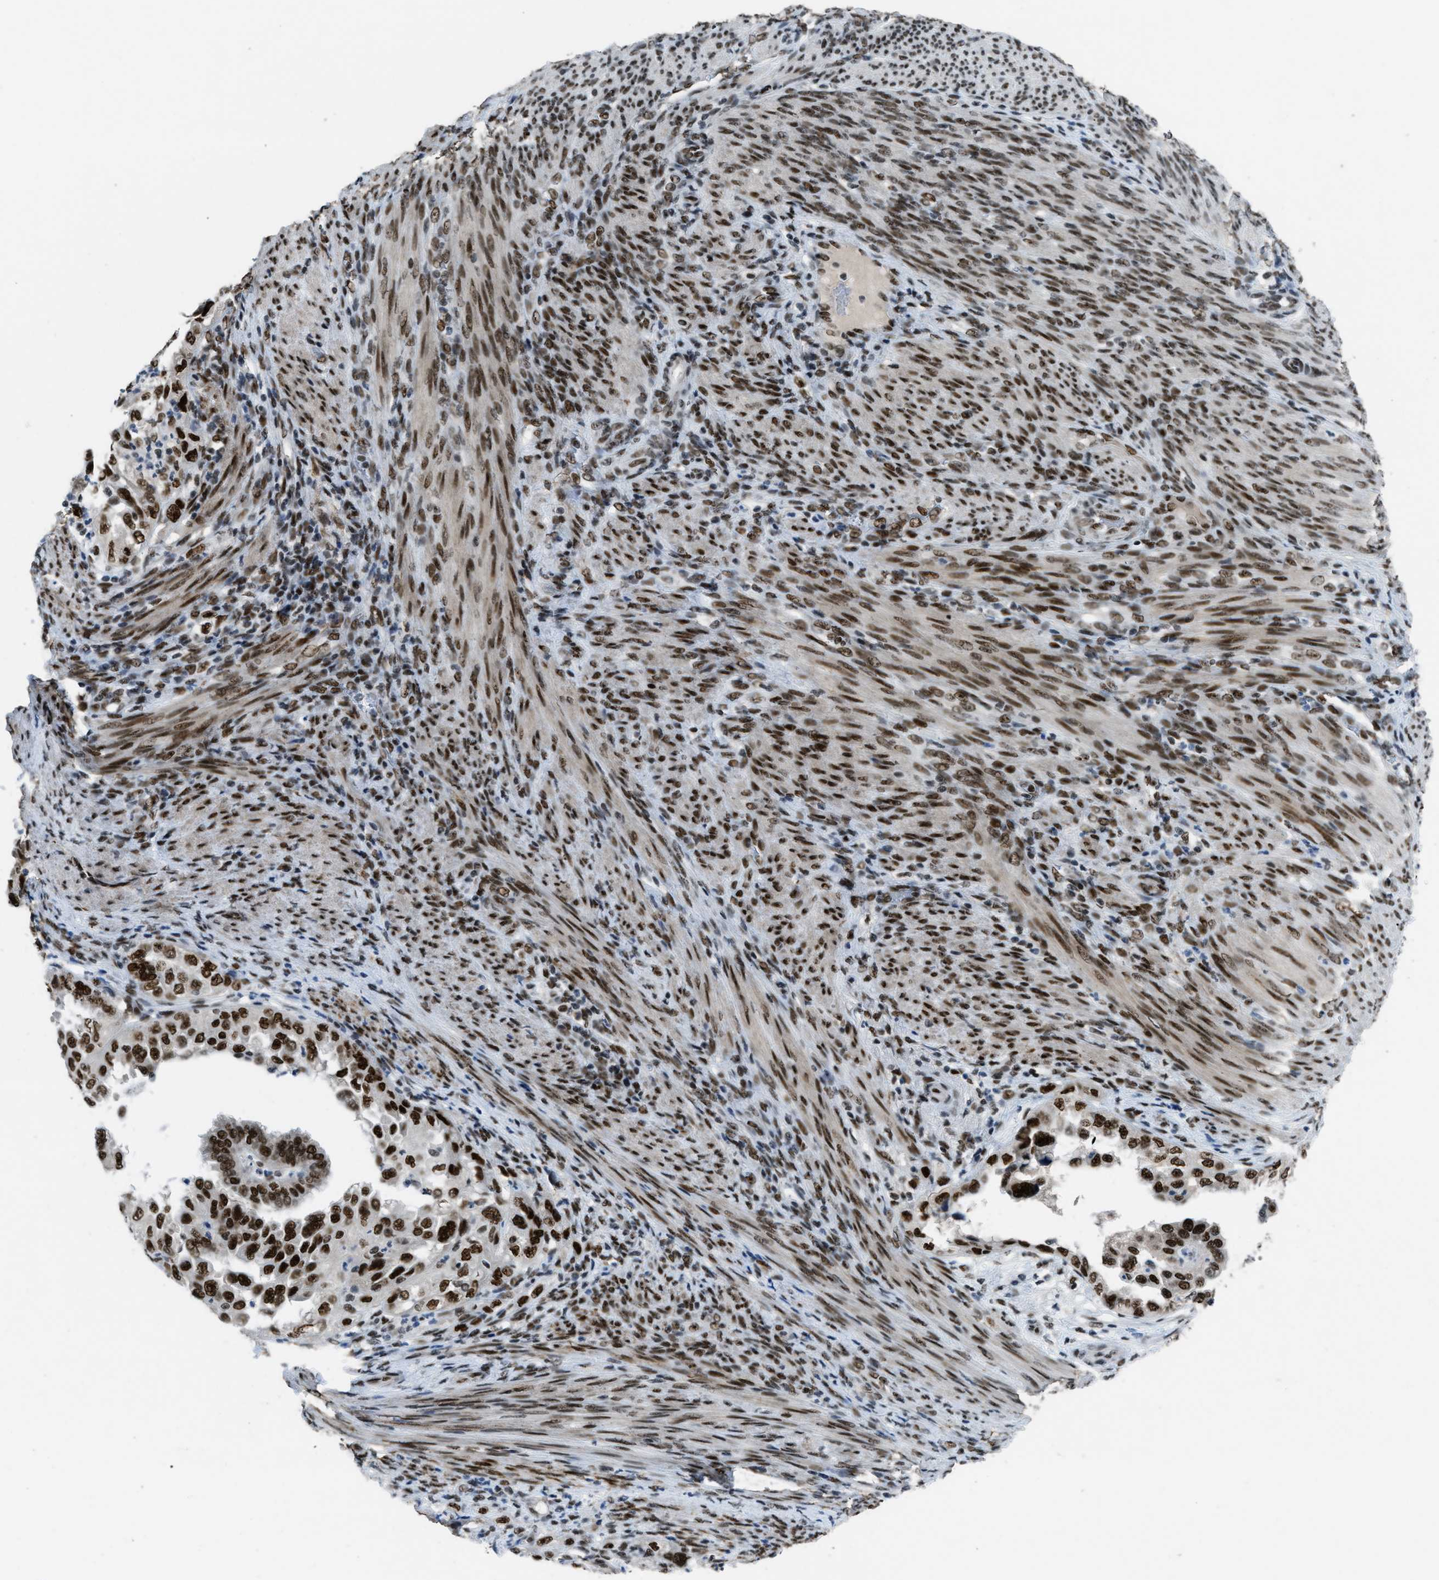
{"staining": {"intensity": "strong", "quantity": ">75%", "location": "nuclear"}, "tissue": "endometrial cancer", "cell_type": "Tumor cells", "image_type": "cancer", "snomed": [{"axis": "morphology", "description": "Adenocarcinoma, NOS"}, {"axis": "topography", "description": "Endometrium"}], "caption": "A high-resolution image shows immunohistochemistry staining of endometrial adenocarcinoma, which displays strong nuclear positivity in about >75% of tumor cells.", "gene": "GATAD2B", "patient": {"sex": "female", "age": 85}}